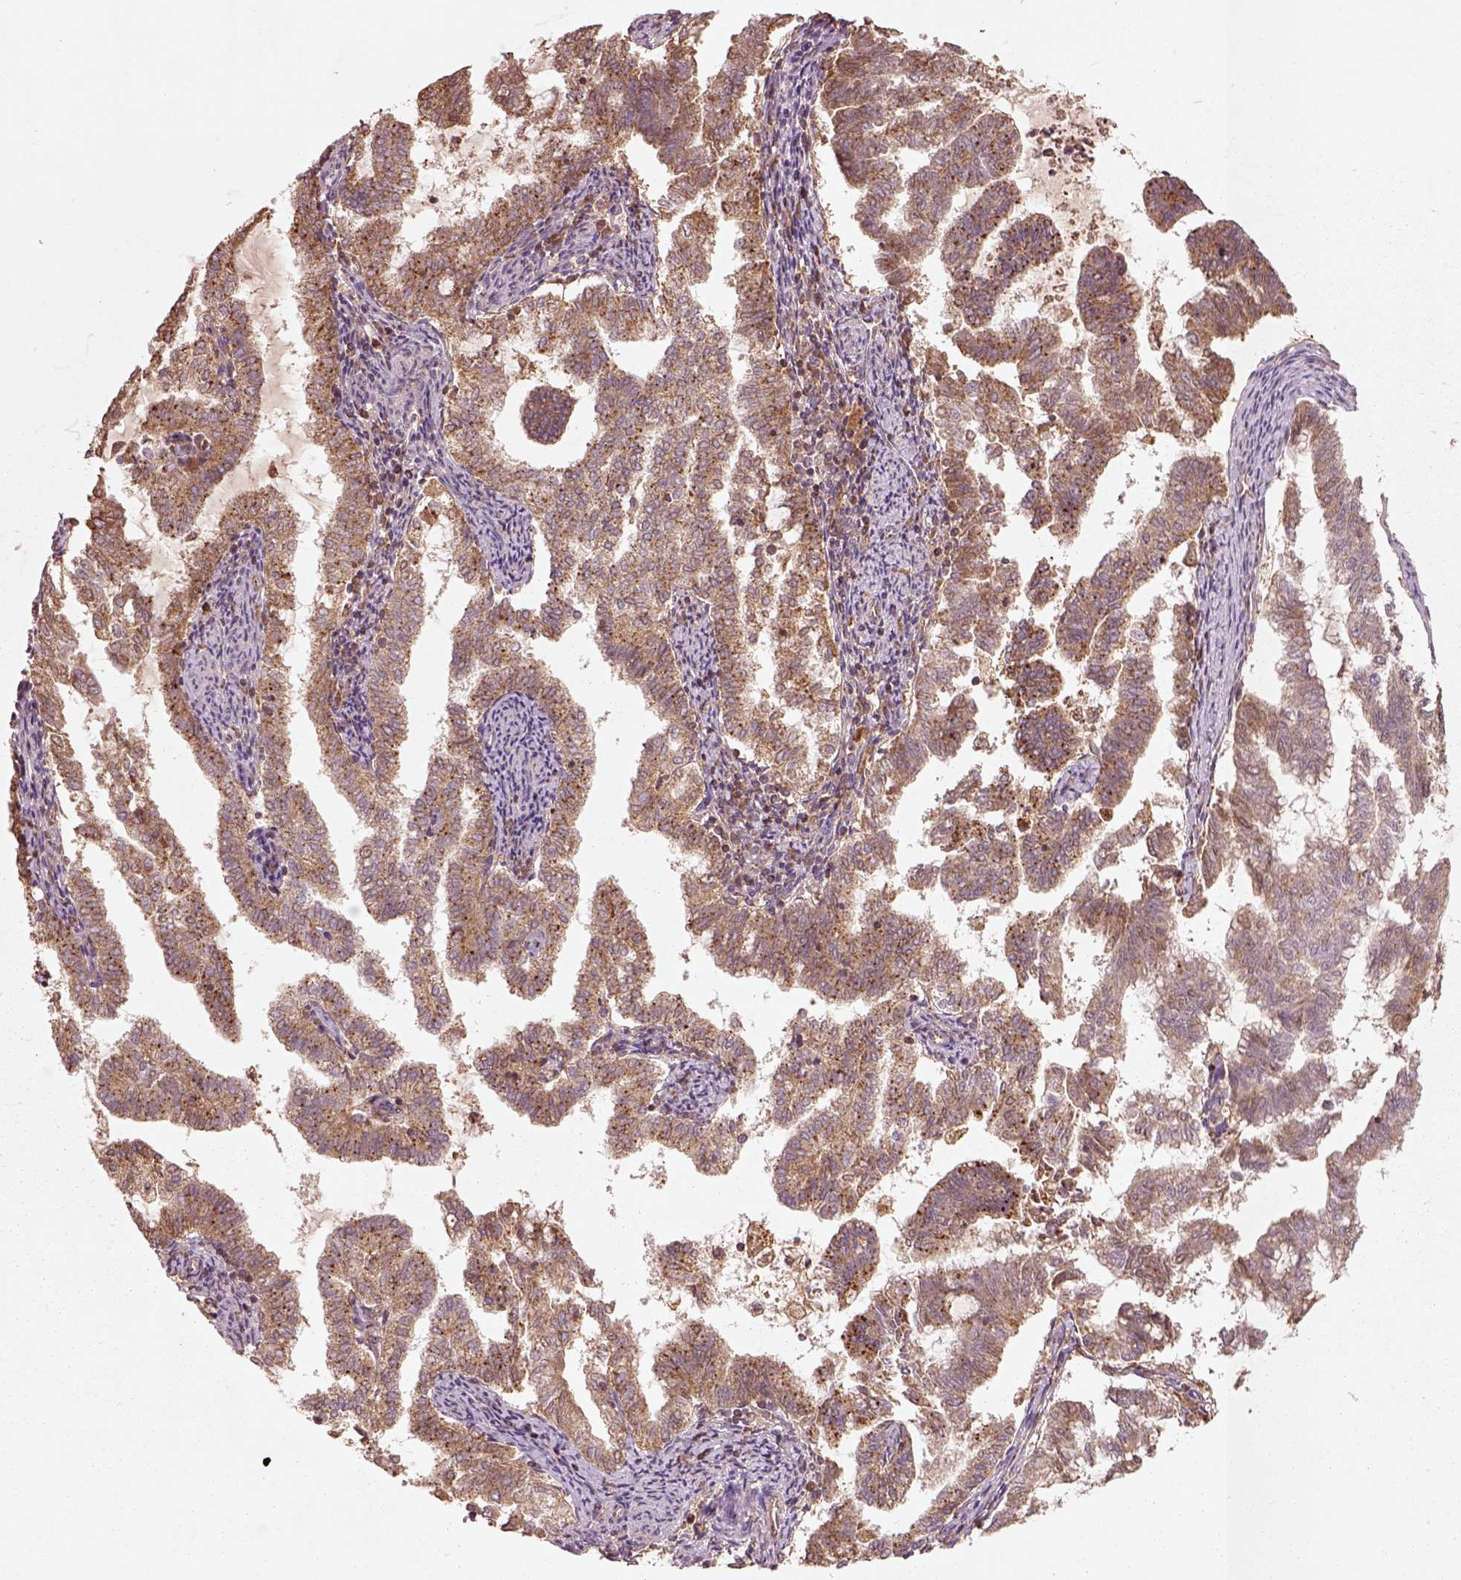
{"staining": {"intensity": "moderate", "quantity": "25%-75%", "location": "cytoplasmic/membranous"}, "tissue": "endometrial cancer", "cell_type": "Tumor cells", "image_type": "cancer", "snomed": [{"axis": "morphology", "description": "Adenocarcinoma, NOS"}, {"axis": "topography", "description": "Endometrium"}], "caption": "Human adenocarcinoma (endometrial) stained with a protein marker shows moderate staining in tumor cells.", "gene": "TRADD", "patient": {"sex": "female", "age": 79}}